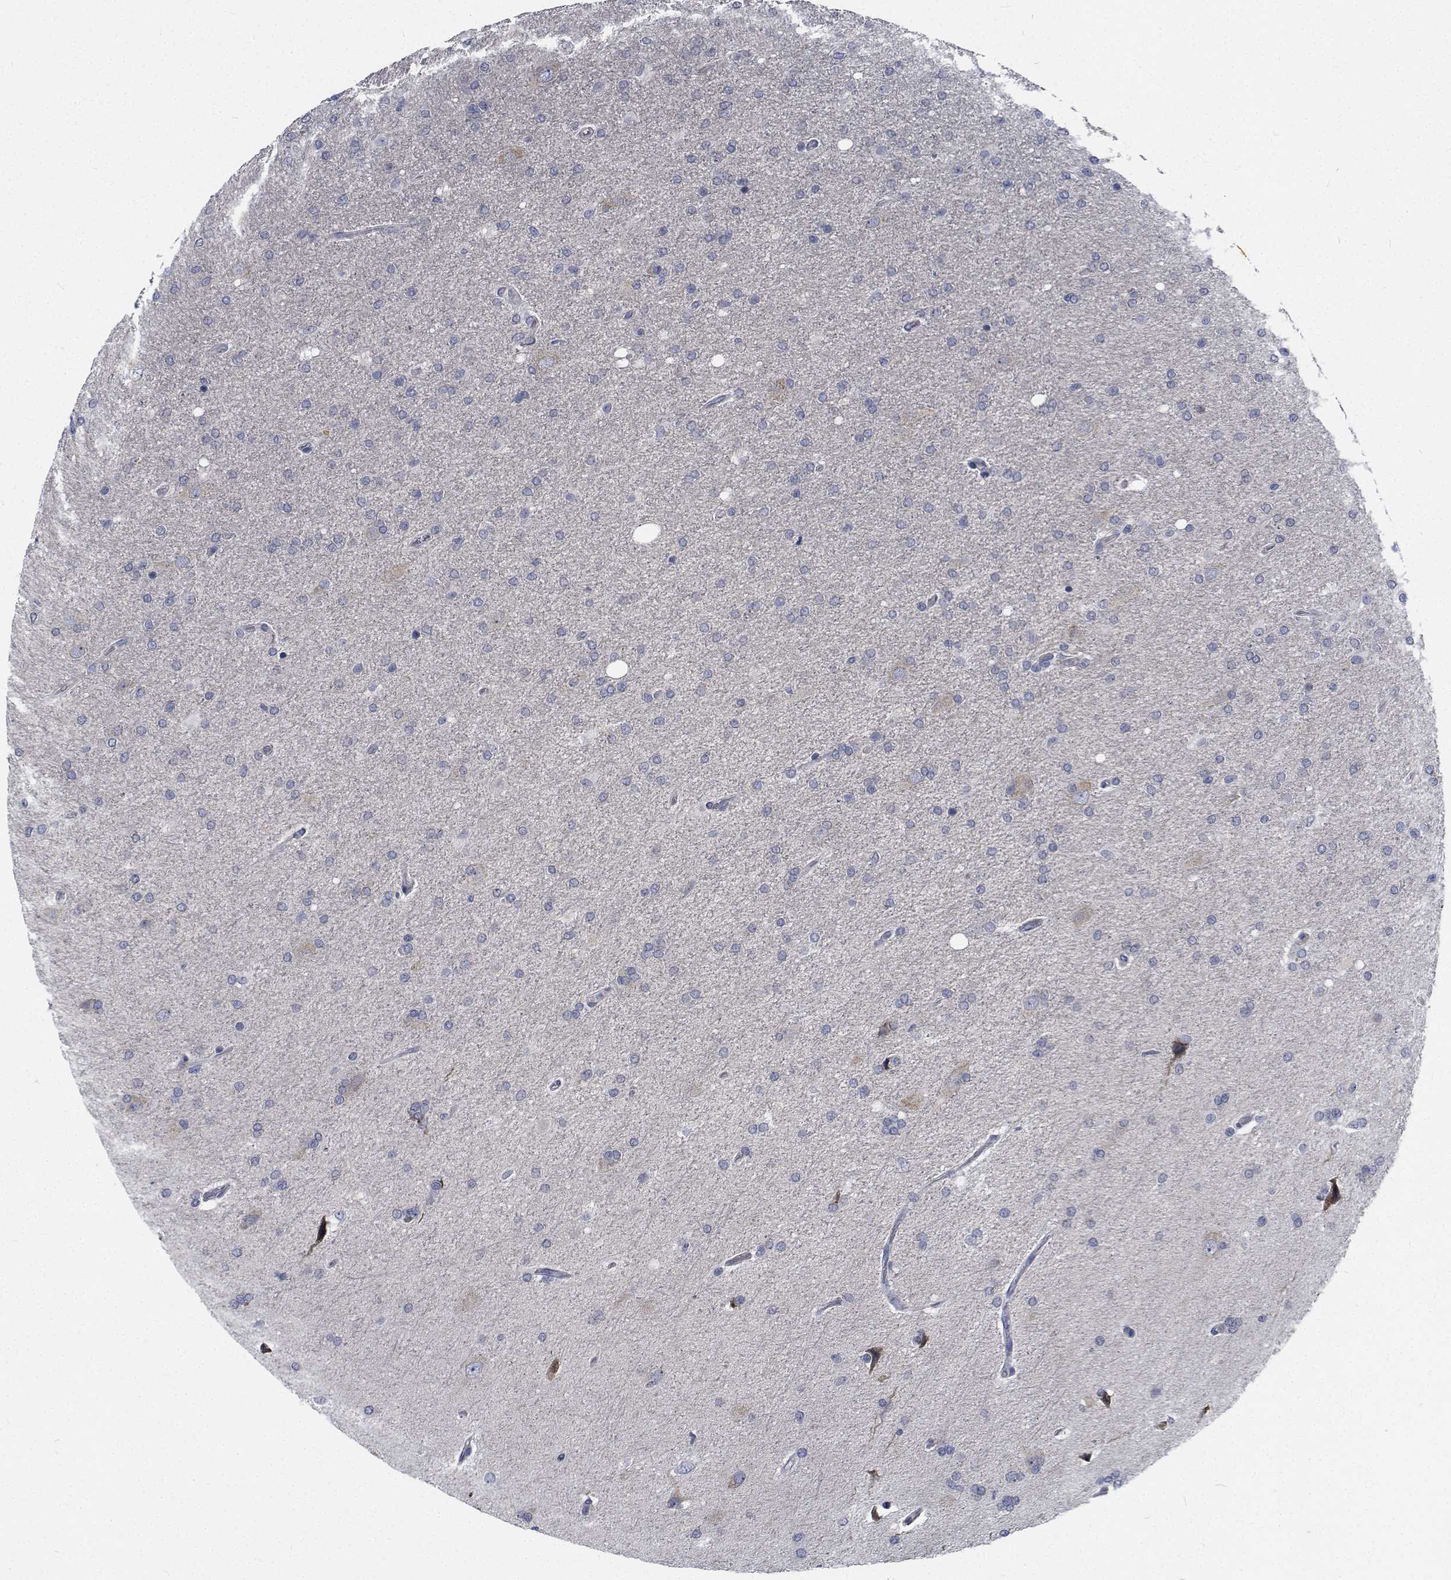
{"staining": {"intensity": "negative", "quantity": "none", "location": "none"}, "tissue": "glioma", "cell_type": "Tumor cells", "image_type": "cancer", "snomed": [{"axis": "morphology", "description": "Glioma, malignant, High grade"}, {"axis": "topography", "description": "Cerebral cortex"}], "caption": "IHC image of neoplastic tissue: glioma stained with DAB exhibits no significant protein expression in tumor cells.", "gene": "TTBK1", "patient": {"sex": "male", "age": 70}}